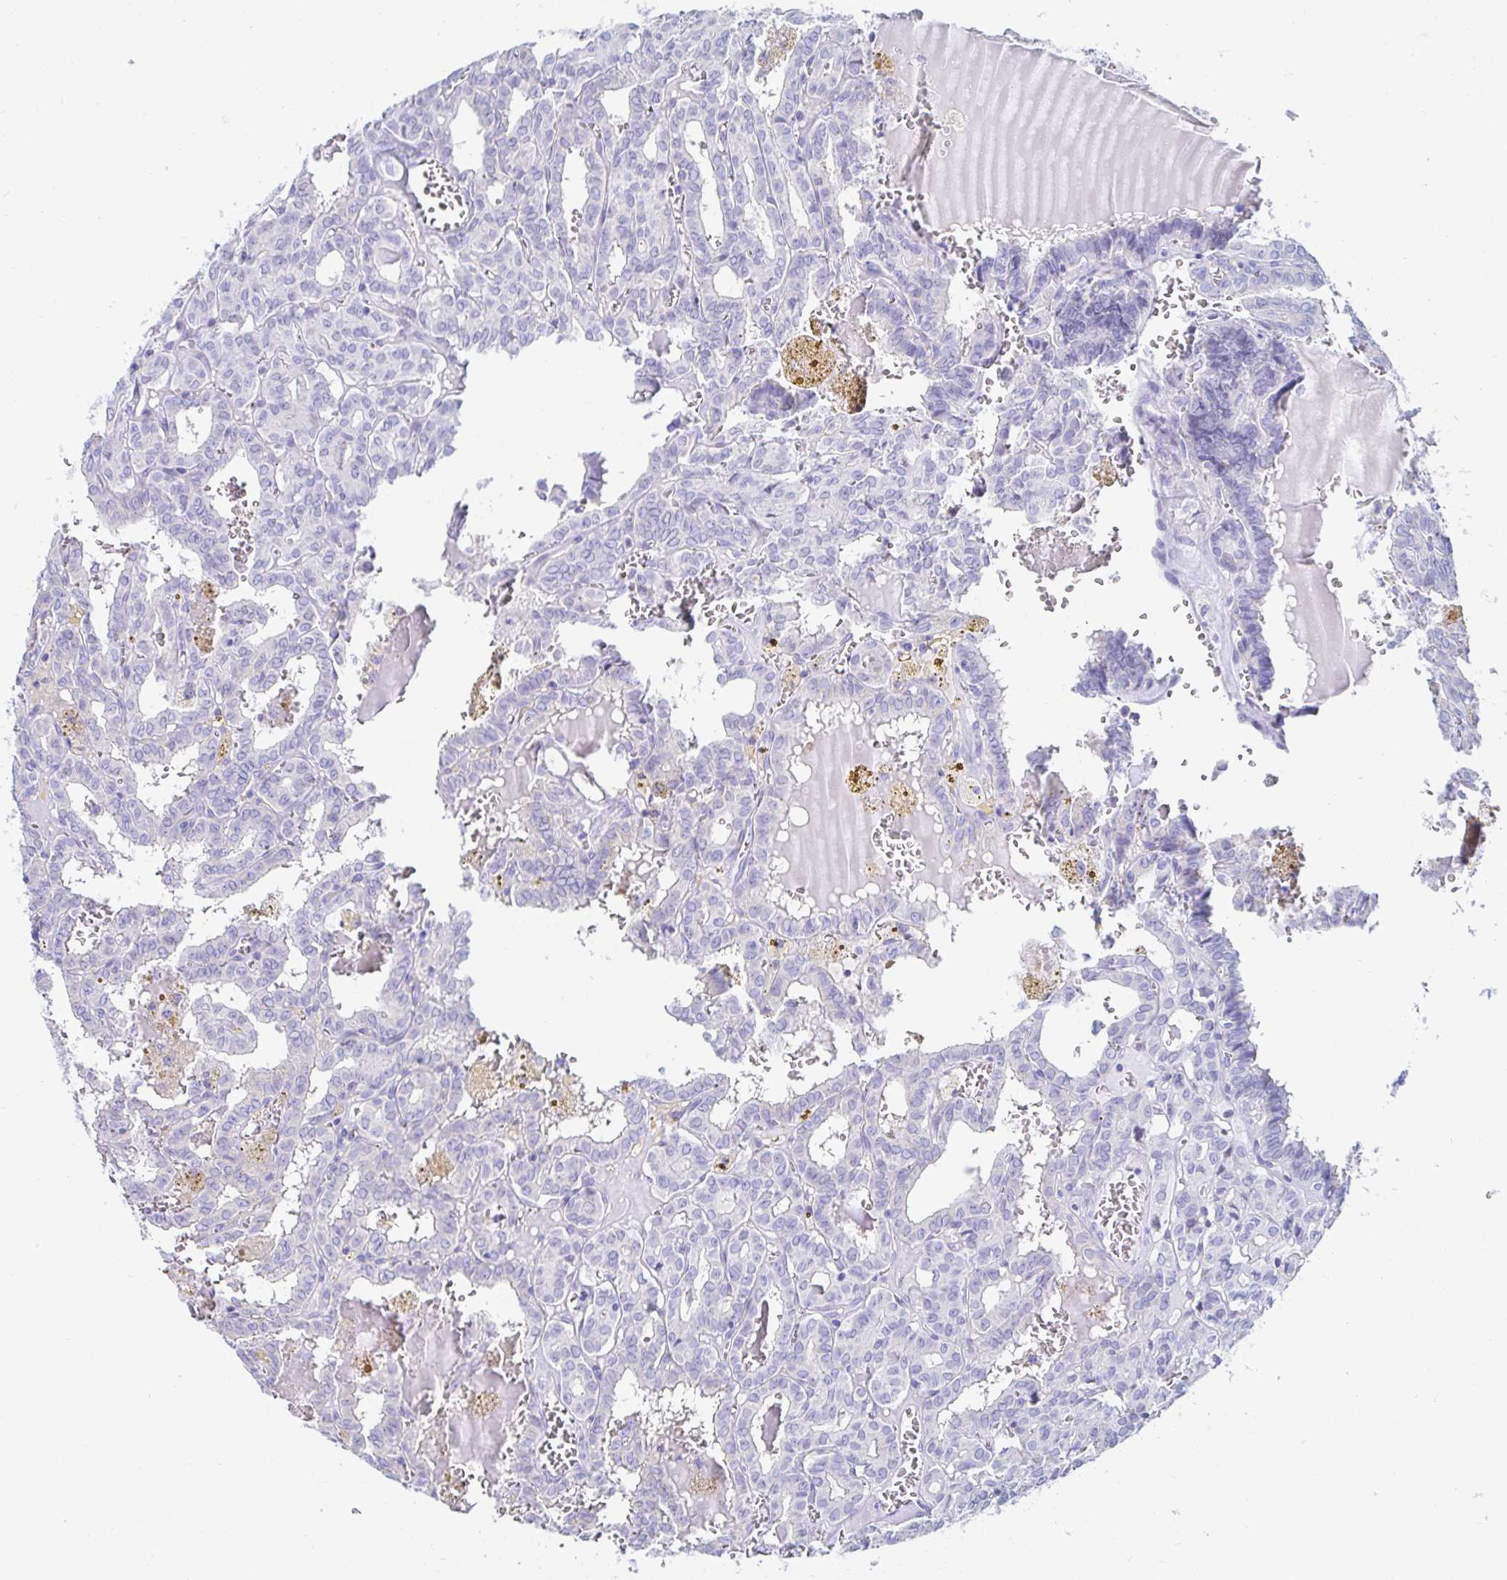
{"staining": {"intensity": "negative", "quantity": "none", "location": "none"}, "tissue": "thyroid cancer", "cell_type": "Tumor cells", "image_type": "cancer", "snomed": [{"axis": "morphology", "description": "Papillary adenocarcinoma, NOS"}, {"axis": "topography", "description": "Thyroid gland"}], "caption": "This is an IHC photomicrograph of human thyroid cancer (papillary adenocarcinoma). There is no positivity in tumor cells.", "gene": "C4orf17", "patient": {"sex": "female", "age": 39}}